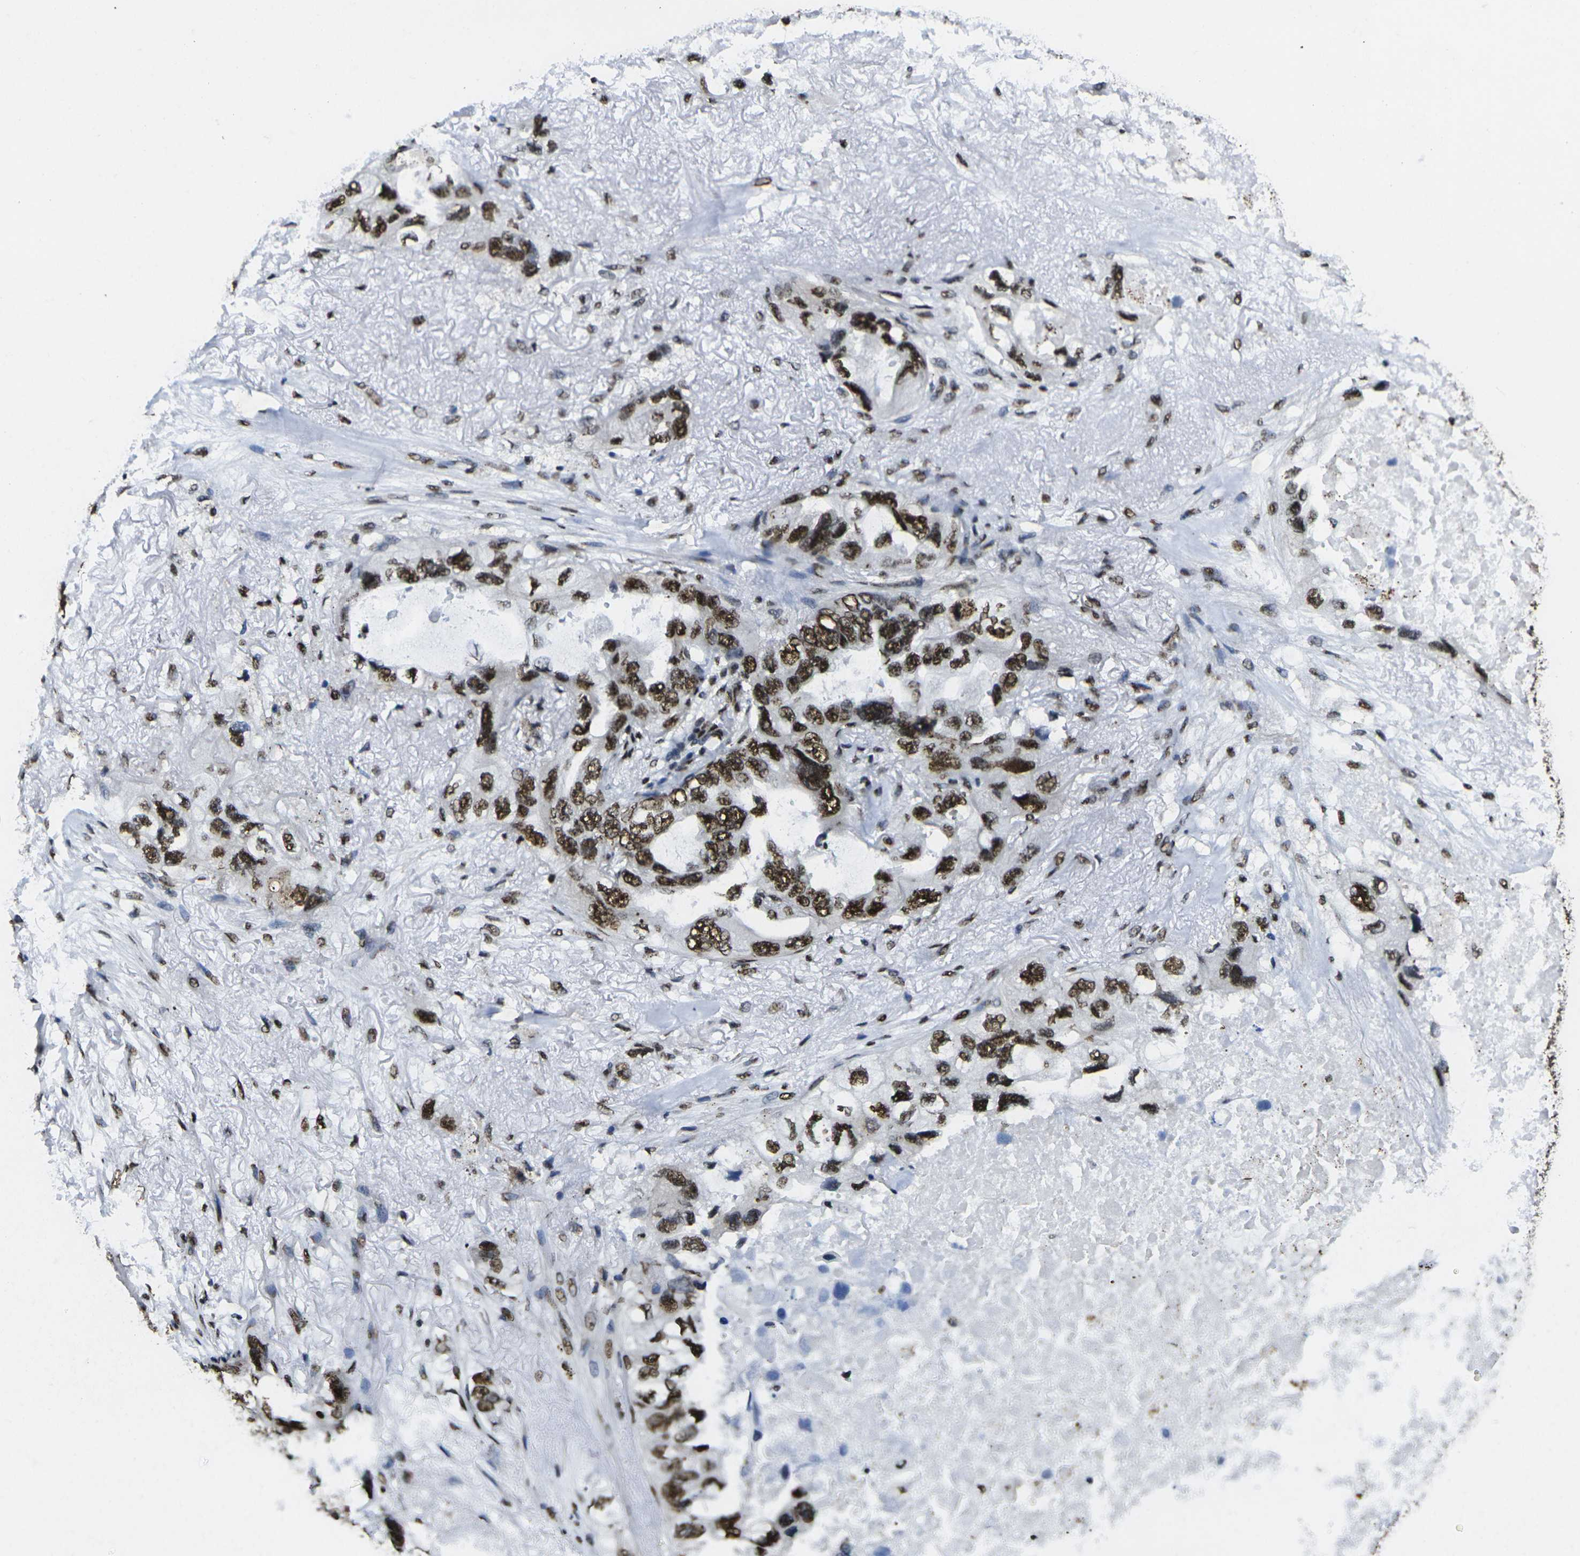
{"staining": {"intensity": "strong", "quantity": ">75%", "location": "nuclear"}, "tissue": "lung cancer", "cell_type": "Tumor cells", "image_type": "cancer", "snomed": [{"axis": "morphology", "description": "Squamous cell carcinoma, NOS"}, {"axis": "topography", "description": "Lung"}], "caption": "Lung squamous cell carcinoma was stained to show a protein in brown. There is high levels of strong nuclear positivity in approximately >75% of tumor cells. The staining was performed using DAB to visualize the protein expression in brown, while the nuclei were stained in blue with hematoxylin (Magnification: 20x).", "gene": "SMARCC1", "patient": {"sex": "female", "age": 73}}